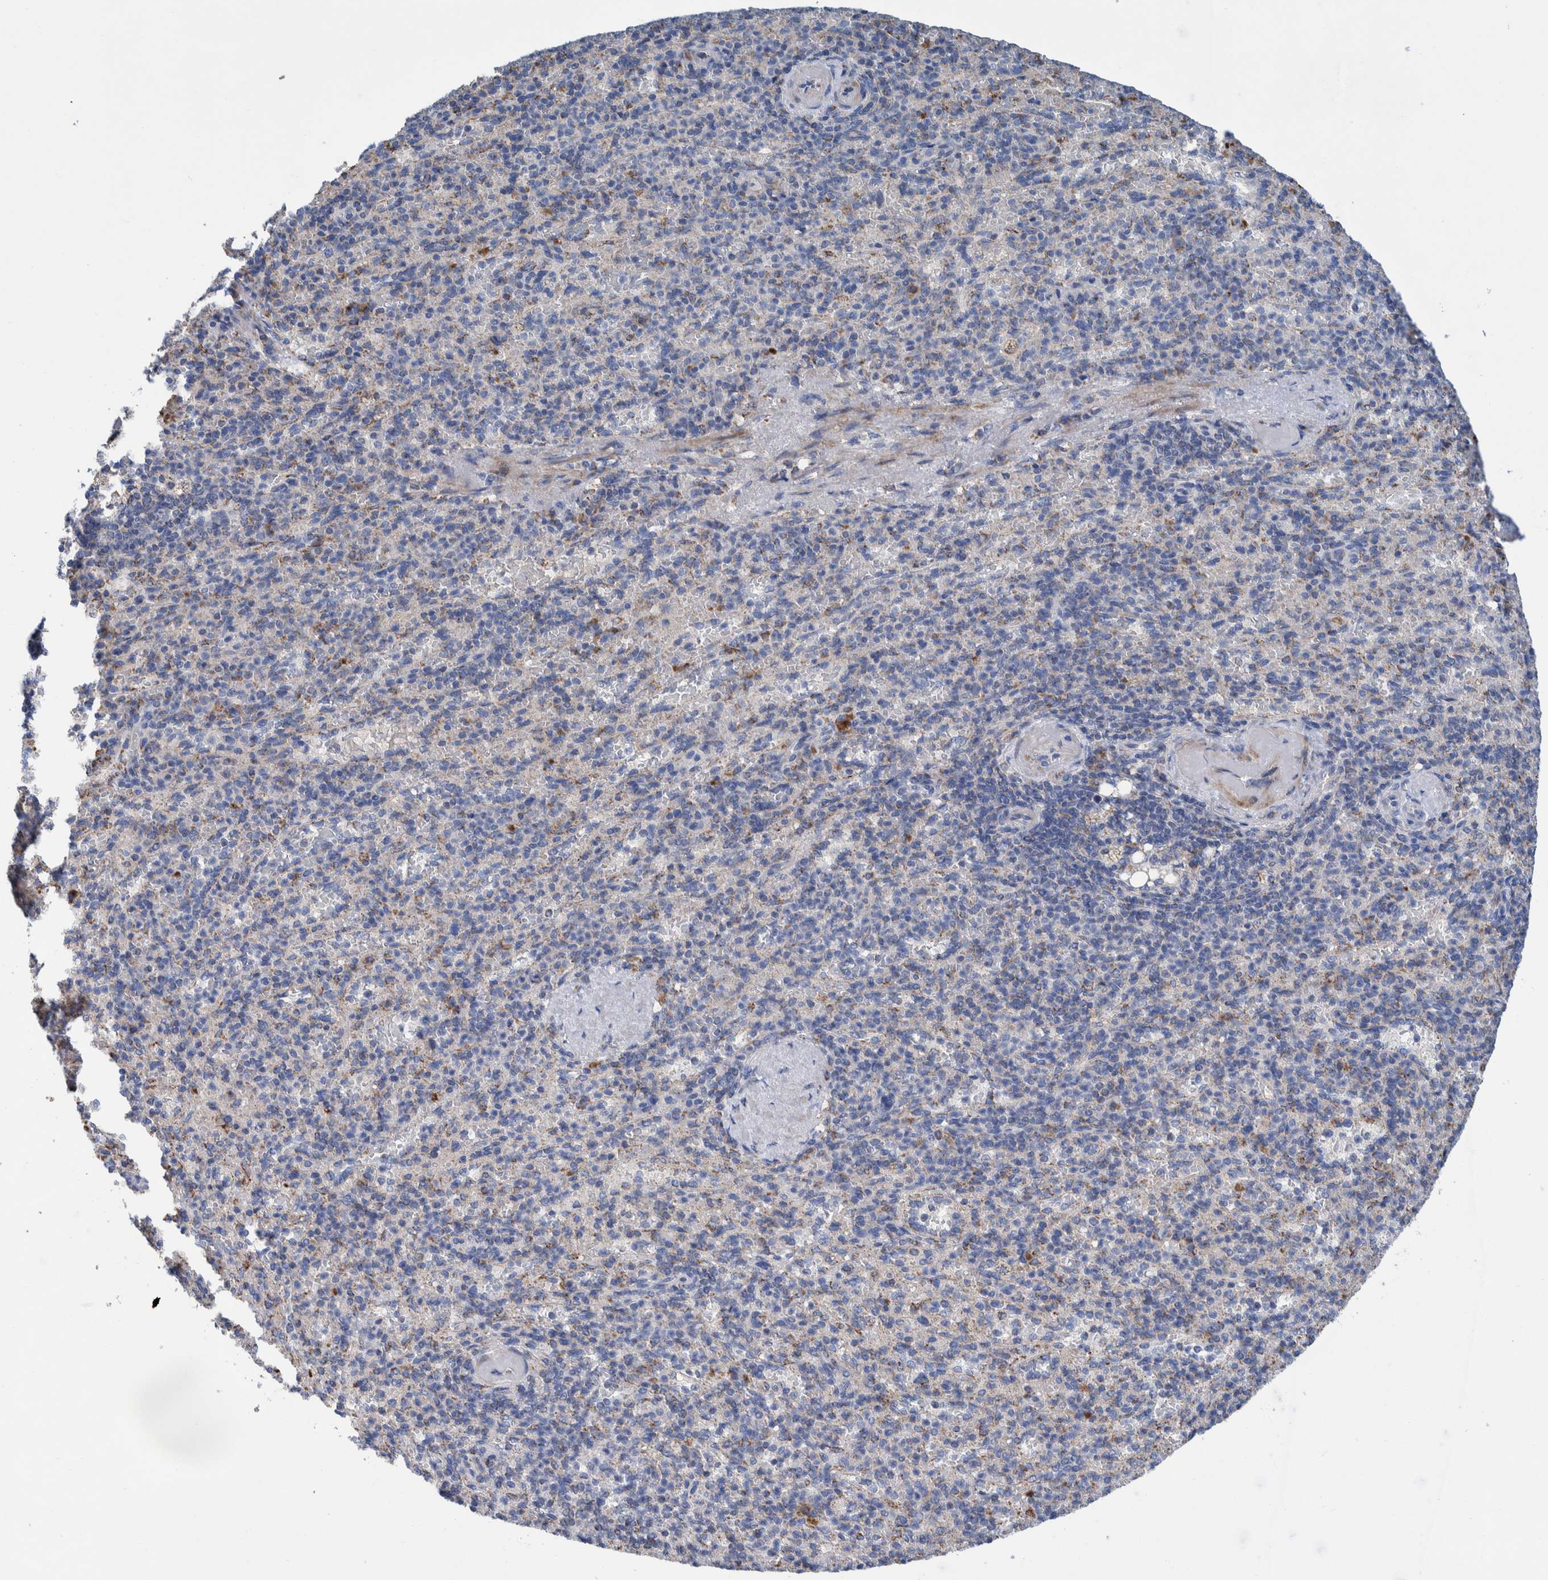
{"staining": {"intensity": "negative", "quantity": "none", "location": "none"}, "tissue": "spleen", "cell_type": "Cells in red pulp", "image_type": "normal", "snomed": [{"axis": "morphology", "description": "Normal tissue, NOS"}, {"axis": "topography", "description": "Spleen"}], "caption": "A histopathology image of spleen stained for a protein displays no brown staining in cells in red pulp.", "gene": "DECR1", "patient": {"sex": "female", "age": 74}}